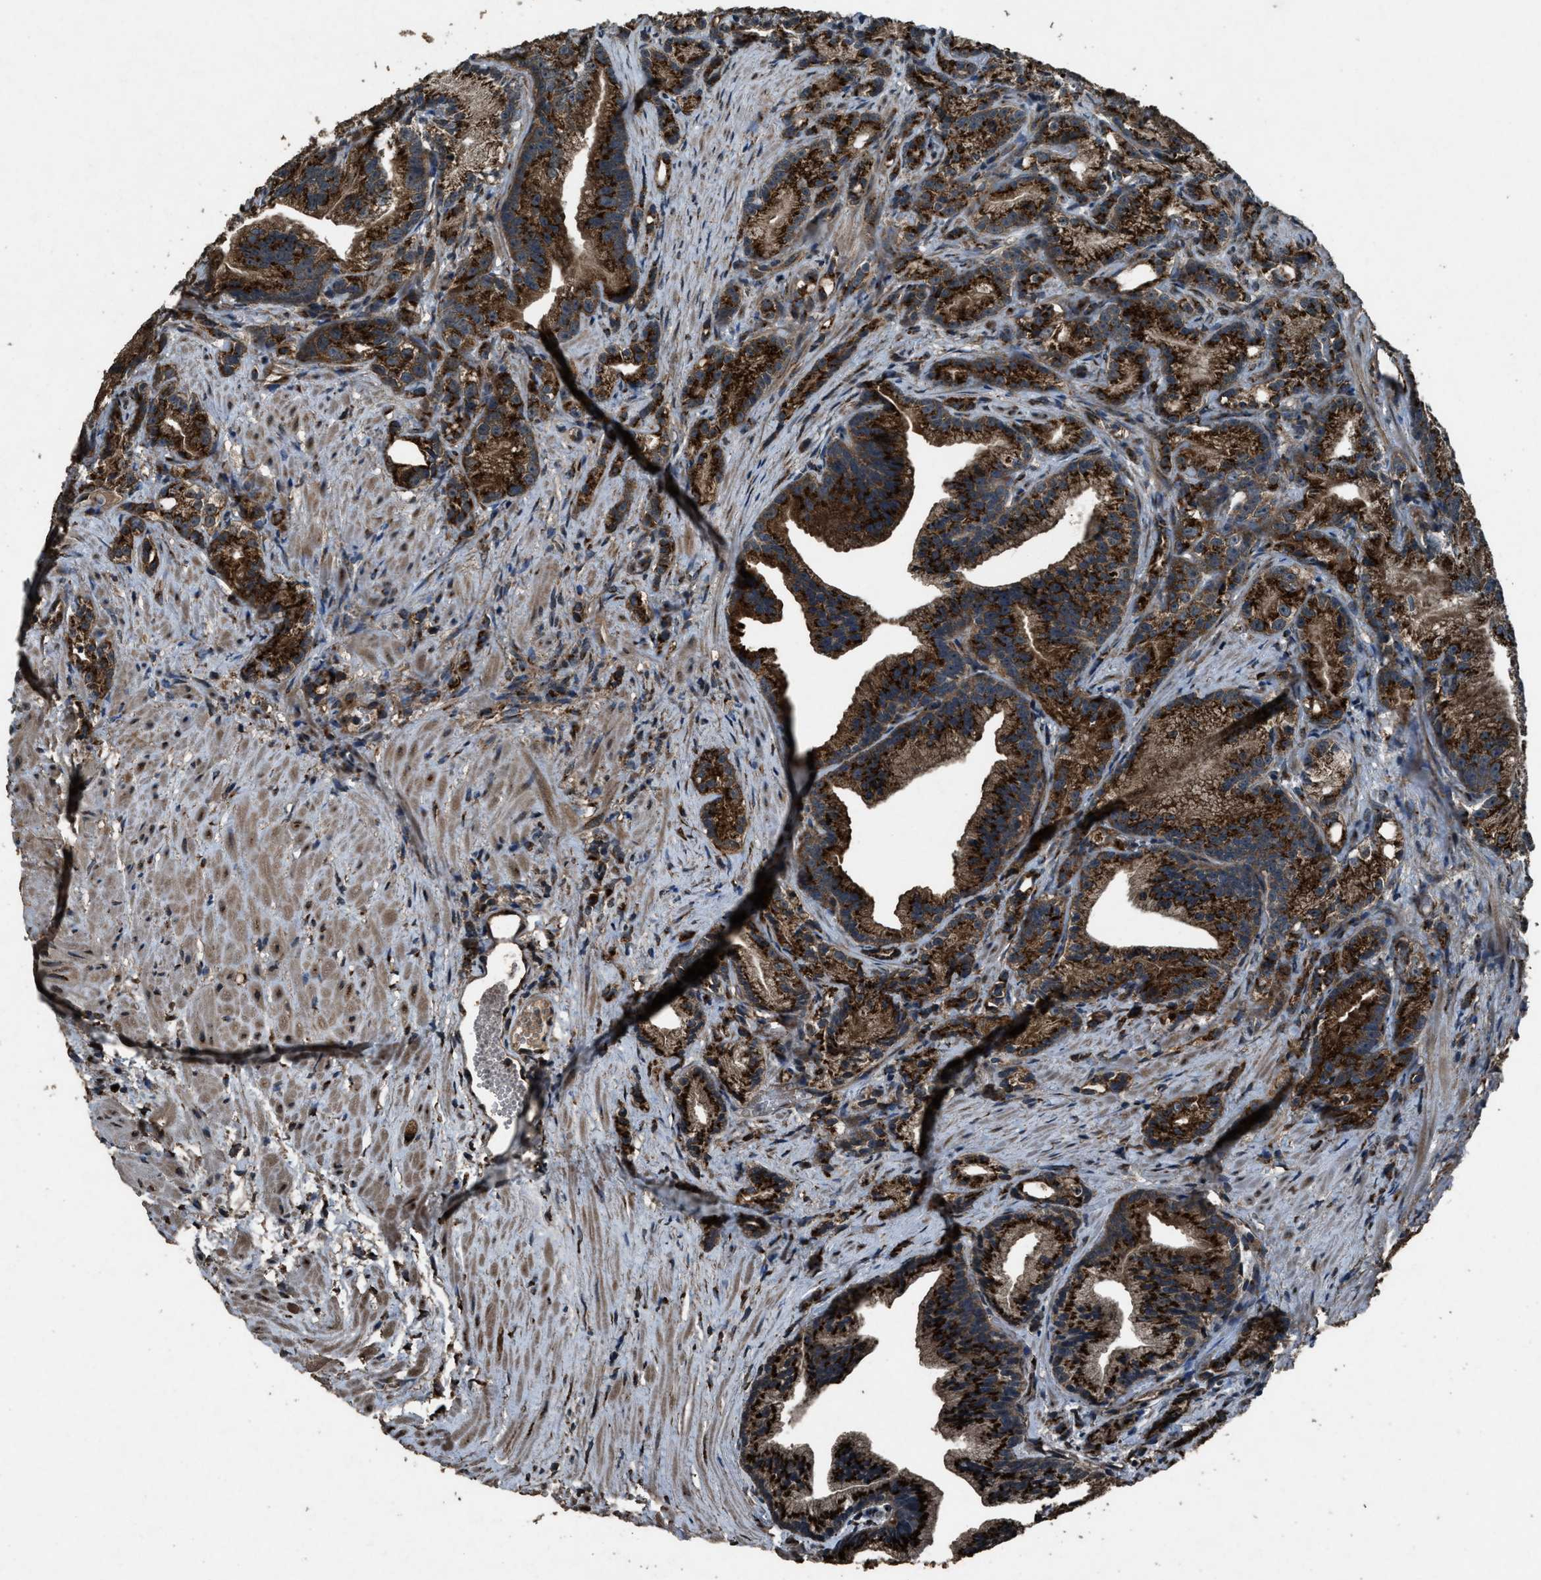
{"staining": {"intensity": "strong", "quantity": ">75%", "location": "cytoplasmic/membranous"}, "tissue": "prostate cancer", "cell_type": "Tumor cells", "image_type": "cancer", "snomed": [{"axis": "morphology", "description": "Adenocarcinoma, Low grade"}, {"axis": "topography", "description": "Prostate"}], "caption": "A photomicrograph of prostate low-grade adenocarcinoma stained for a protein reveals strong cytoplasmic/membranous brown staining in tumor cells.", "gene": "SLC38A10", "patient": {"sex": "male", "age": 89}}